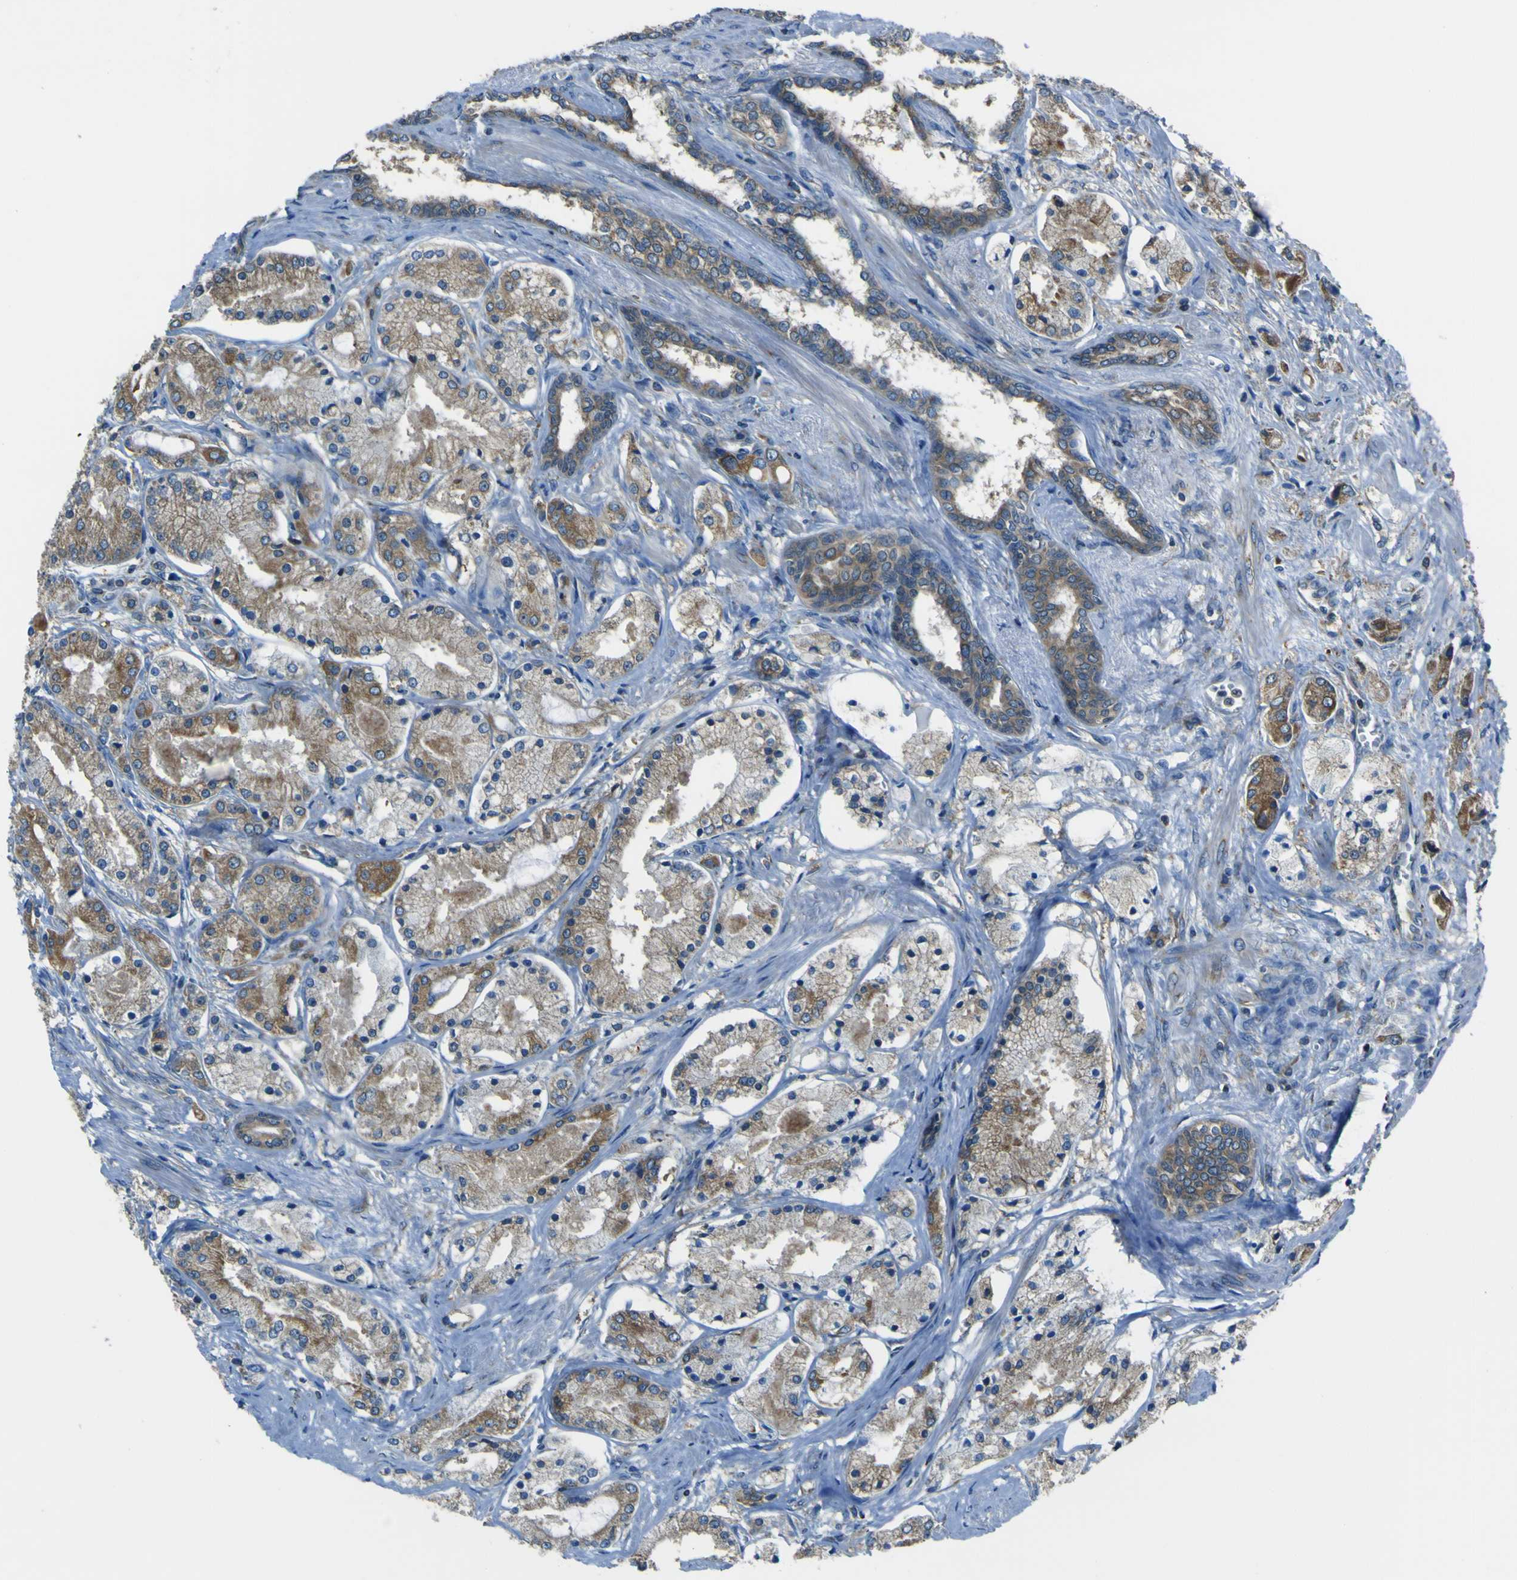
{"staining": {"intensity": "moderate", "quantity": ">75%", "location": "cytoplasmic/membranous"}, "tissue": "prostate cancer", "cell_type": "Tumor cells", "image_type": "cancer", "snomed": [{"axis": "morphology", "description": "Adenocarcinoma, High grade"}, {"axis": "topography", "description": "Prostate"}], "caption": "Immunohistochemistry (IHC) image of adenocarcinoma (high-grade) (prostate) stained for a protein (brown), which shows medium levels of moderate cytoplasmic/membranous expression in approximately >75% of tumor cells.", "gene": "STIM1", "patient": {"sex": "male", "age": 66}}